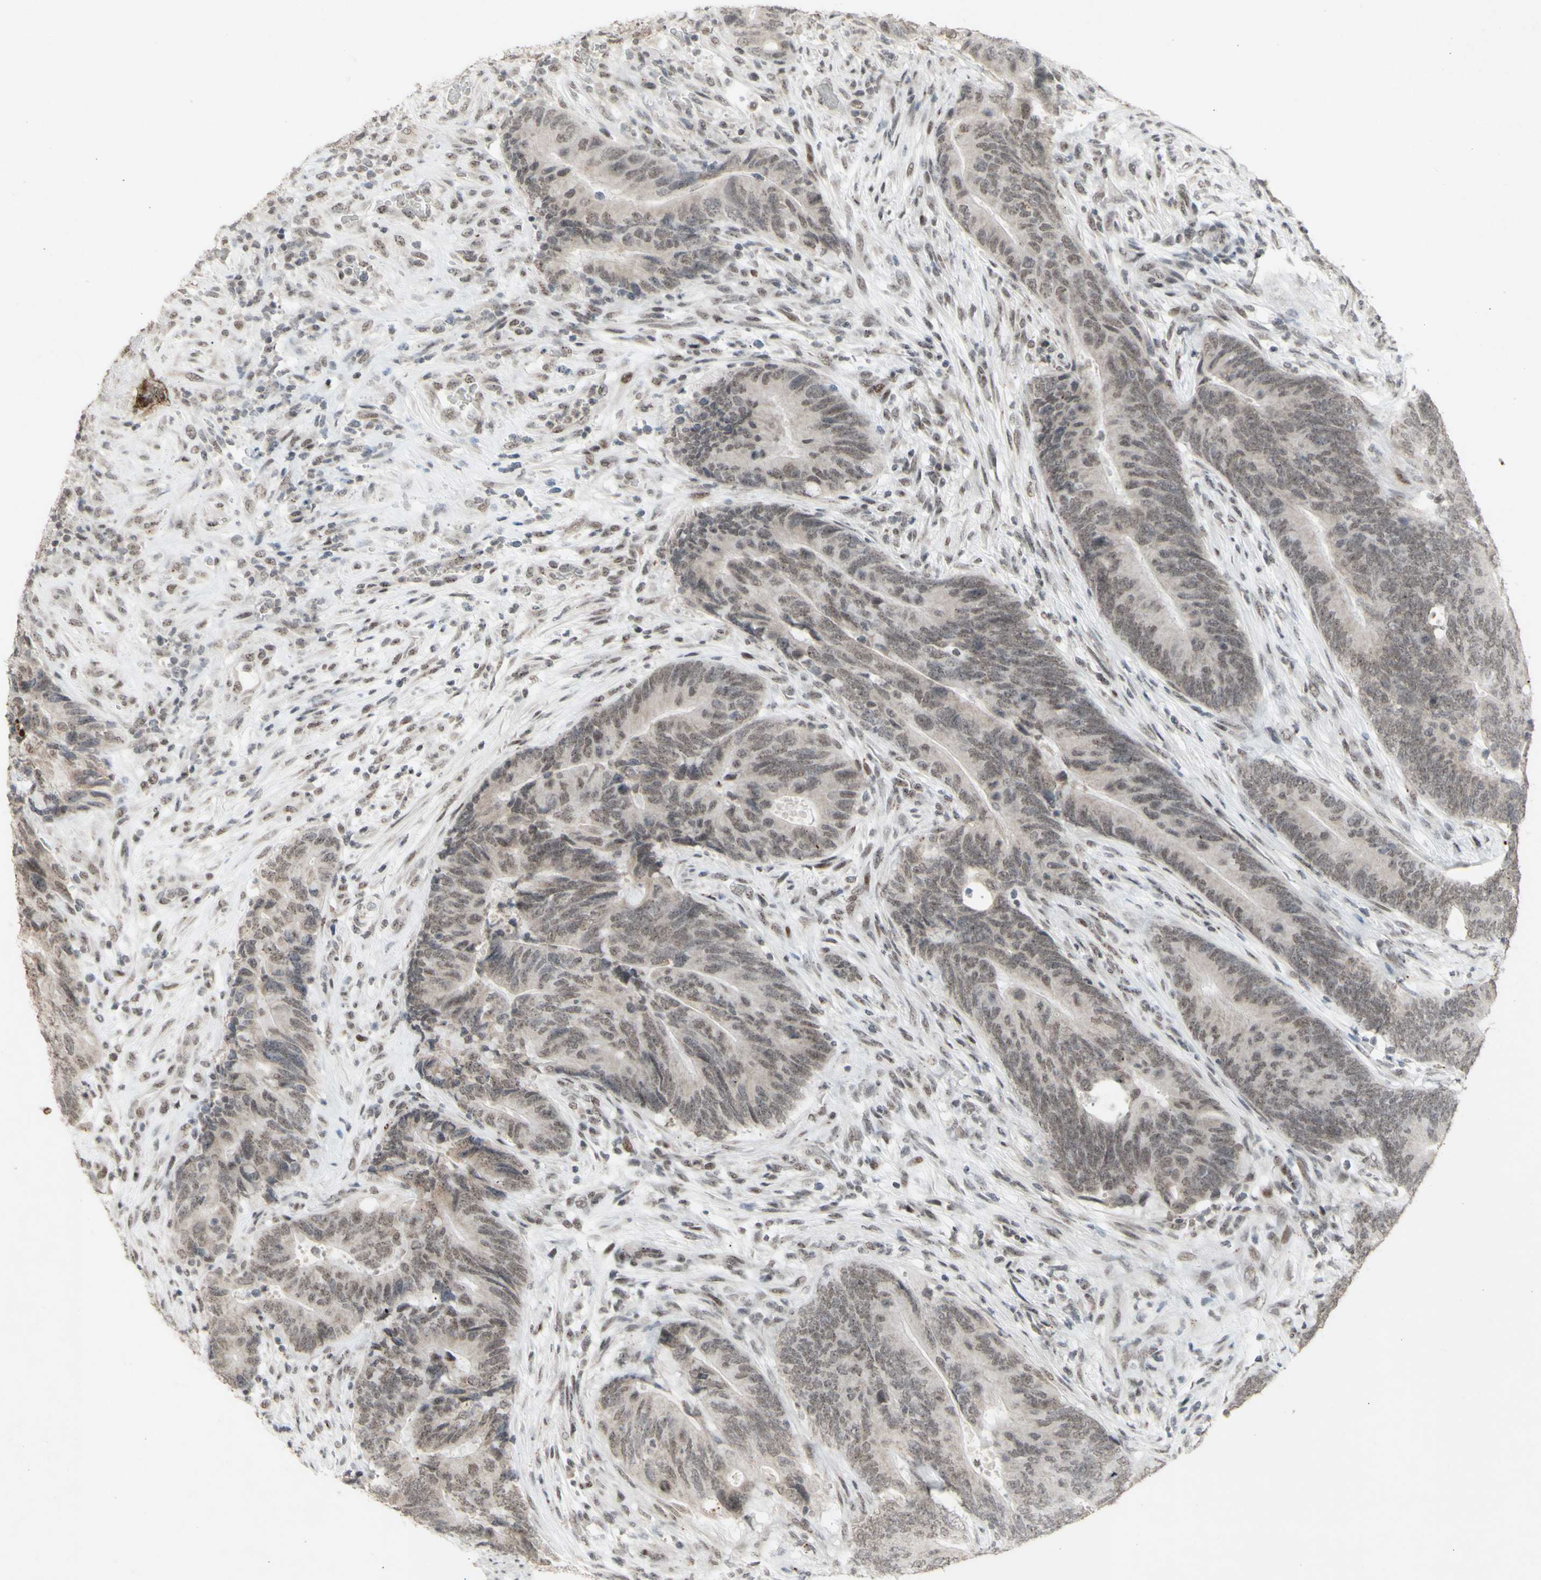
{"staining": {"intensity": "weak", "quantity": "25%-75%", "location": "cytoplasmic/membranous,nuclear"}, "tissue": "colorectal cancer", "cell_type": "Tumor cells", "image_type": "cancer", "snomed": [{"axis": "morphology", "description": "Normal tissue, NOS"}, {"axis": "morphology", "description": "Adenocarcinoma, NOS"}, {"axis": "topography", "description": "Colon"}], "caption": "Colorectal cancer stained with immunohistochemistry demonstrates weak cytoplasmic/membranous and nuclear expression in about 25%-75% of tumor cells.", "gene": "CENPB", "patient": {"sex": "male", "age": 56}}